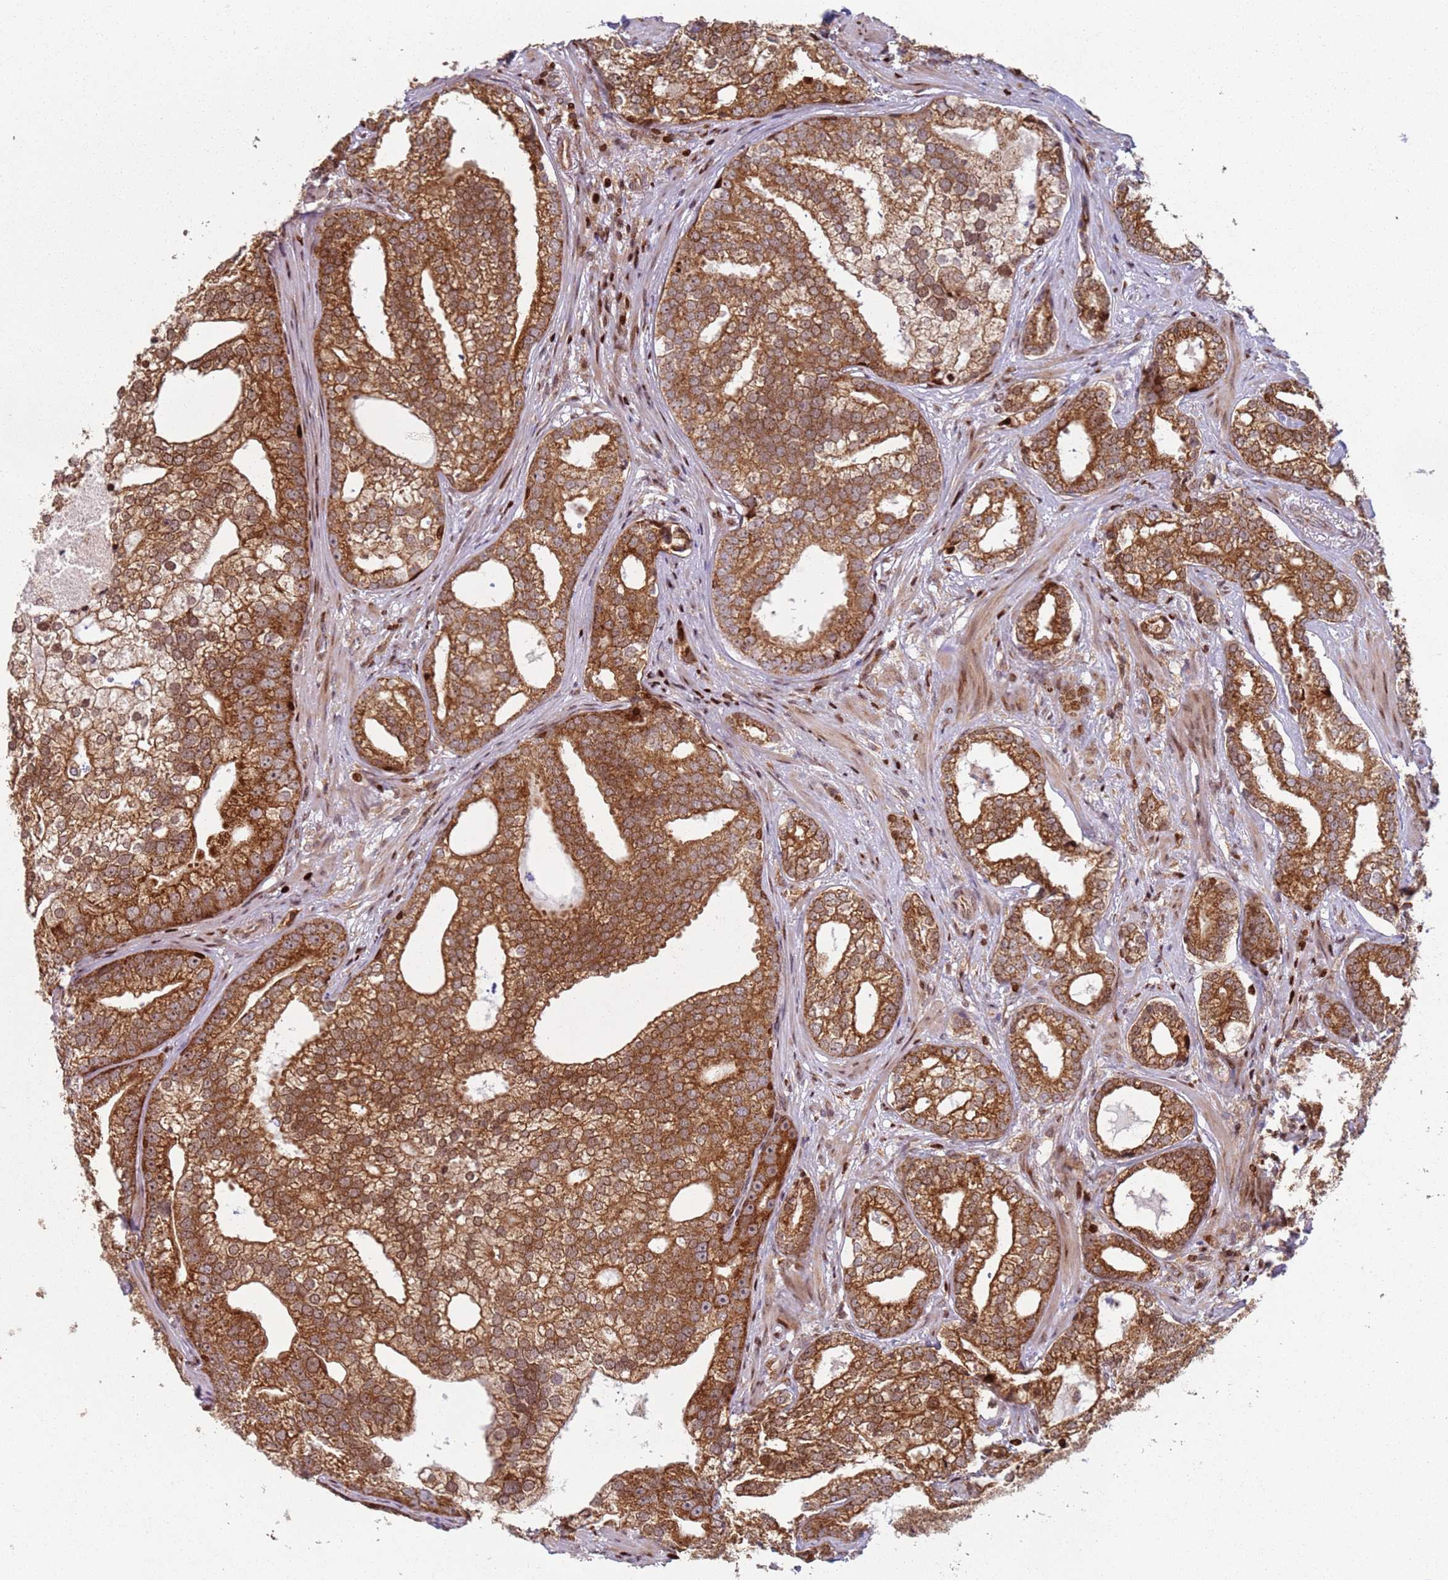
{"staining": {"intensity": "strong", "quantity": ">75%", "location": "cytoplasmic/membranous,nuclear"}, "tissue": "prostate cancer", "cell_type": "Tumor cells", "image_type": "cancer", "snomed": [{"axis": "morphology", "description": "Adenocarcinoma, High grade"}, {"axis": "topography", "description": "Prostate"}], "caption": "Protein staining of prostate cancer (high-grade adenocarcinoma) tissue demonstrates strong cytoplasmic/membranous and nuclear positivity in approximately >75% of tumor cells.", "gene": "HNRNPLL", "patient": {"sex": "male", "age": 75}}